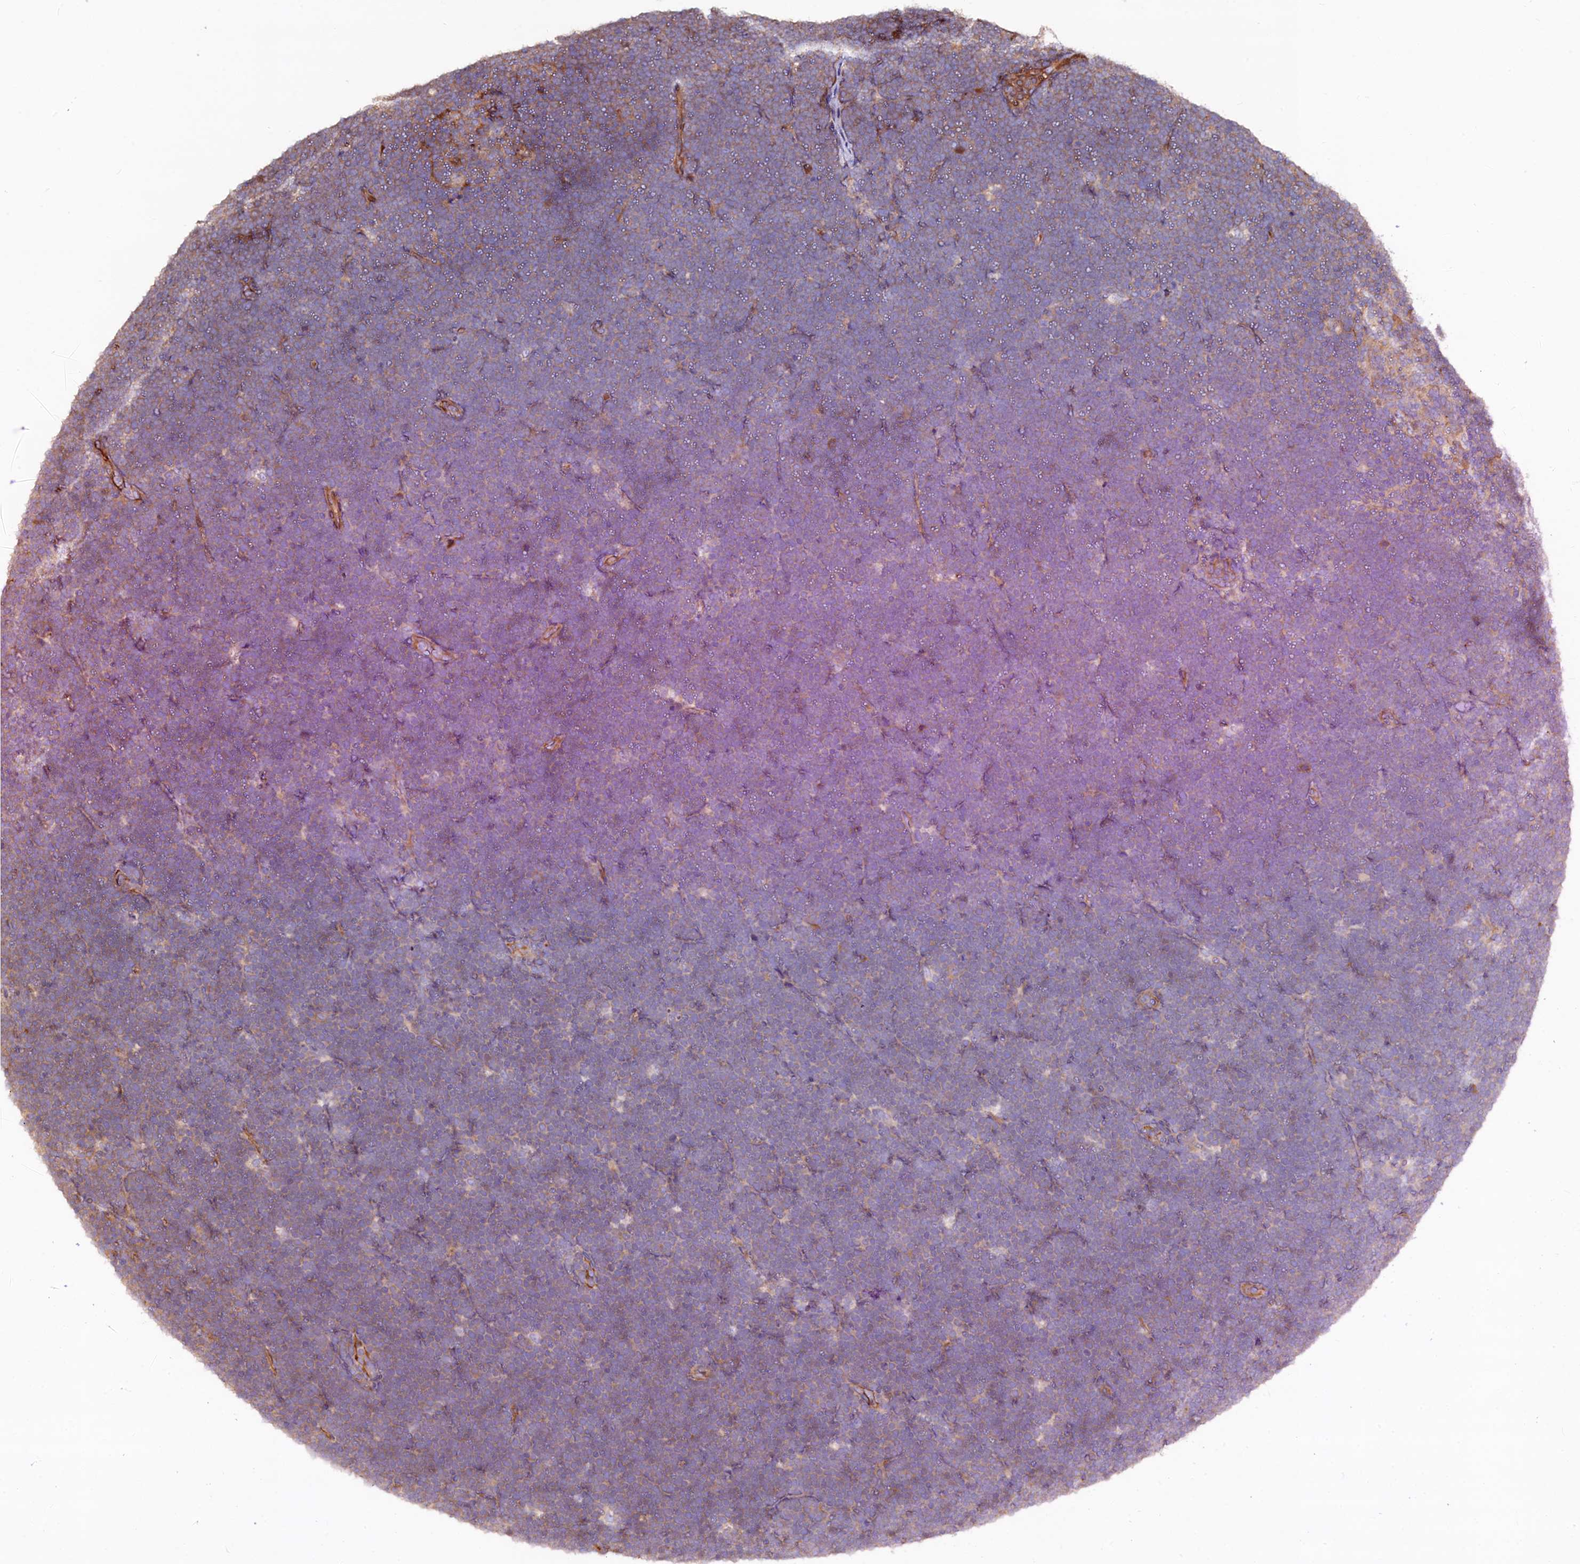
{"staining": {"intensity": "weak", "quantity": "<25%", "location": "cytoplasmic/membranous"}, "tissue": "lymphoma", "cell_type": "Tumor cells", "image_type": "cancer", "snomed": [{"axis": "morphology", "description": "Malignant lymphoma, non-Hodgkin's type, High grade"}, {"axis": "topography", "description": "Lymph node"}], "caption": "Tumor cells show no significant expression in malignant lymphoma, non-Hodgkin's type (high-grade).", "gene": "KLHDC4", "patient": {"sex": "male", "age": 13}}